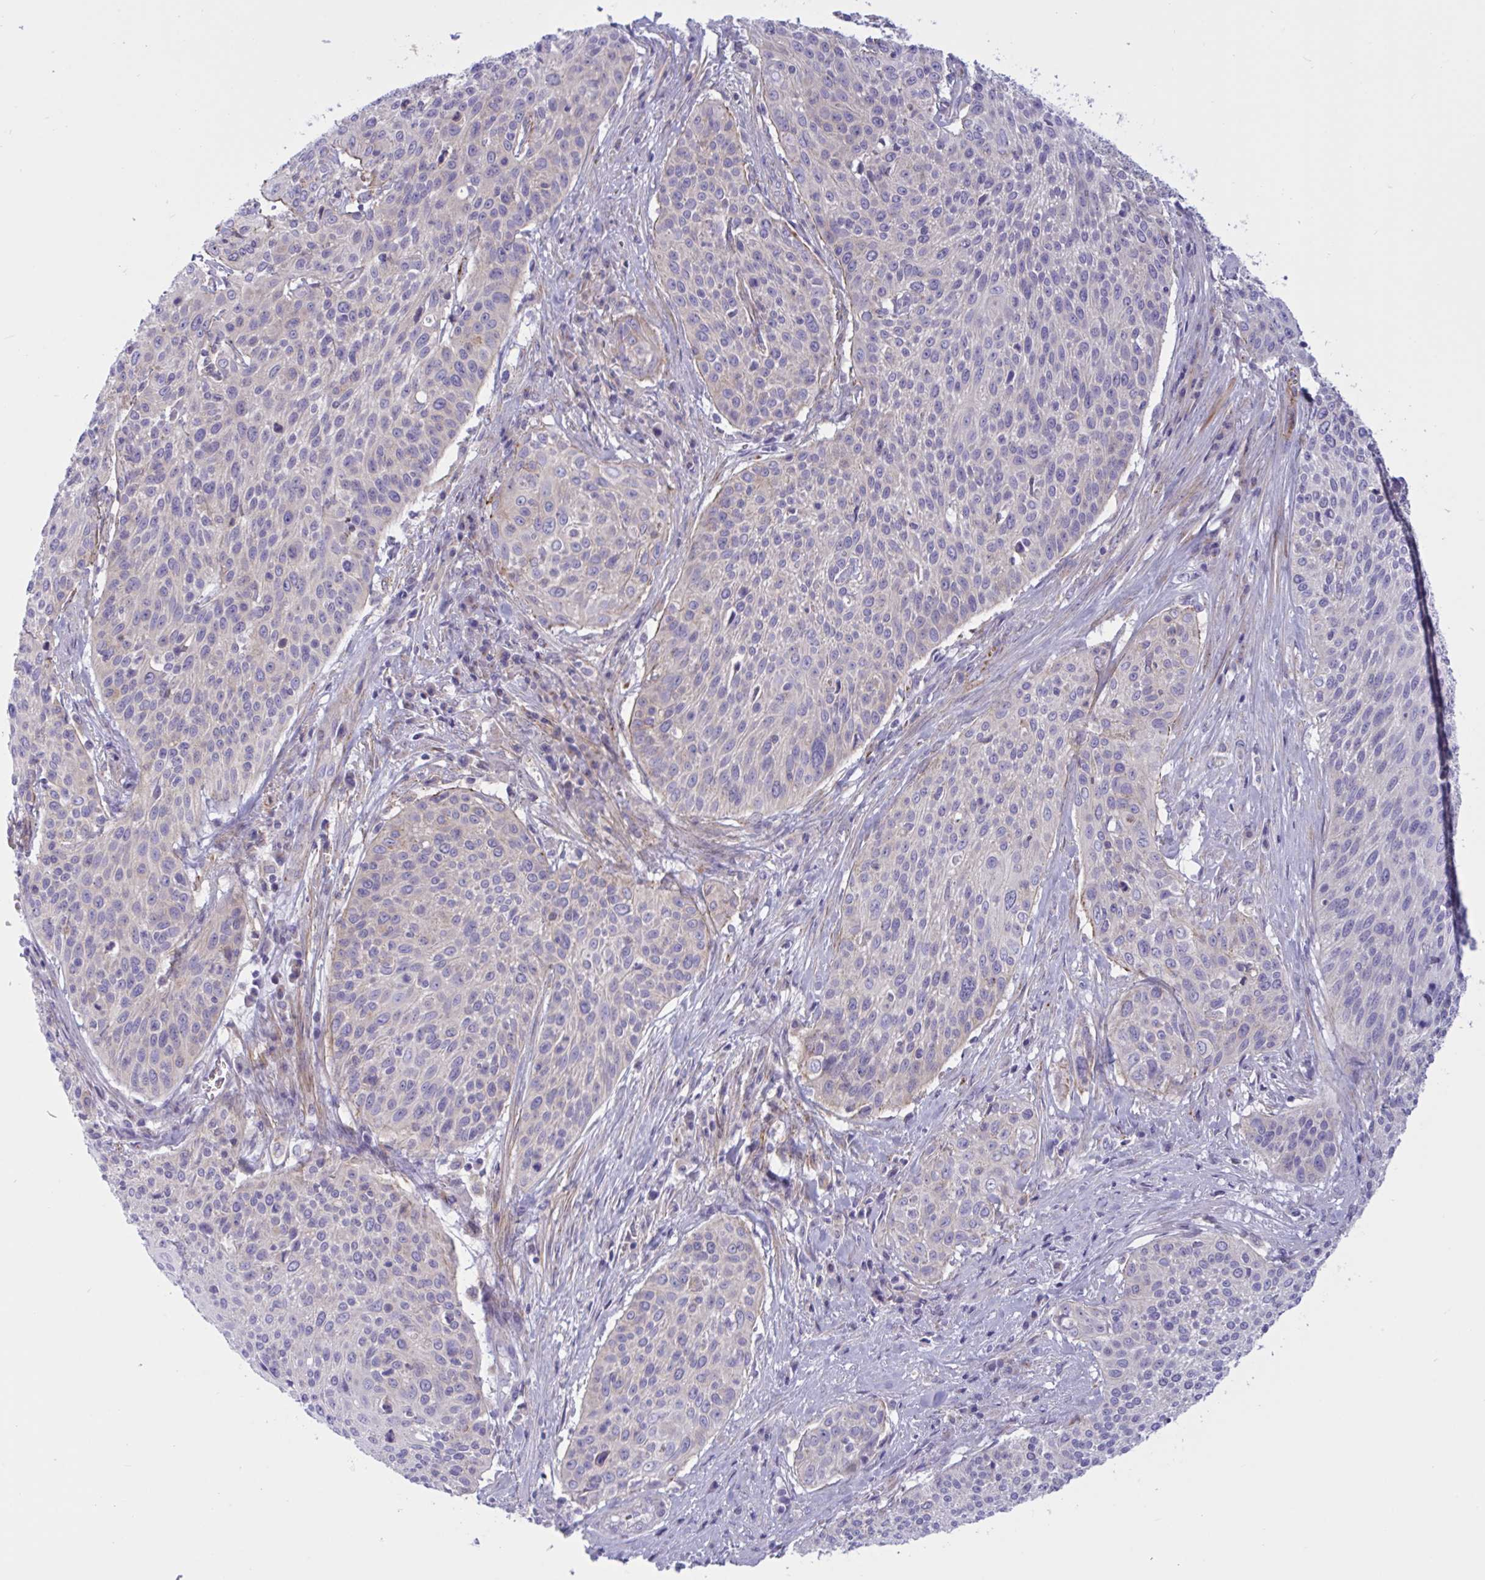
{"staining": {"intensity": "negative", "quantity": "none", "location": "none"}, "tissue": "cervical cancer", "cell_type": "Tumor cells", "image_type": "cancer", "snomed": [{"axis": "morphology", "description": "Squamous cell carcinoma, NOS"}, {"axis": "topography", "description": "Cervix"}], "caption": "DAB (3,3'-diaminobenzidine) immunohistochemical staining of human cervical cancer (squamous cell carcinoma) shows no significant positivity in tumor cells. (DAB immunohistochemistry with hematoxylin counter stain).", "gene": "OXLD1", "patient": {"sex": "female", "age": 31}}